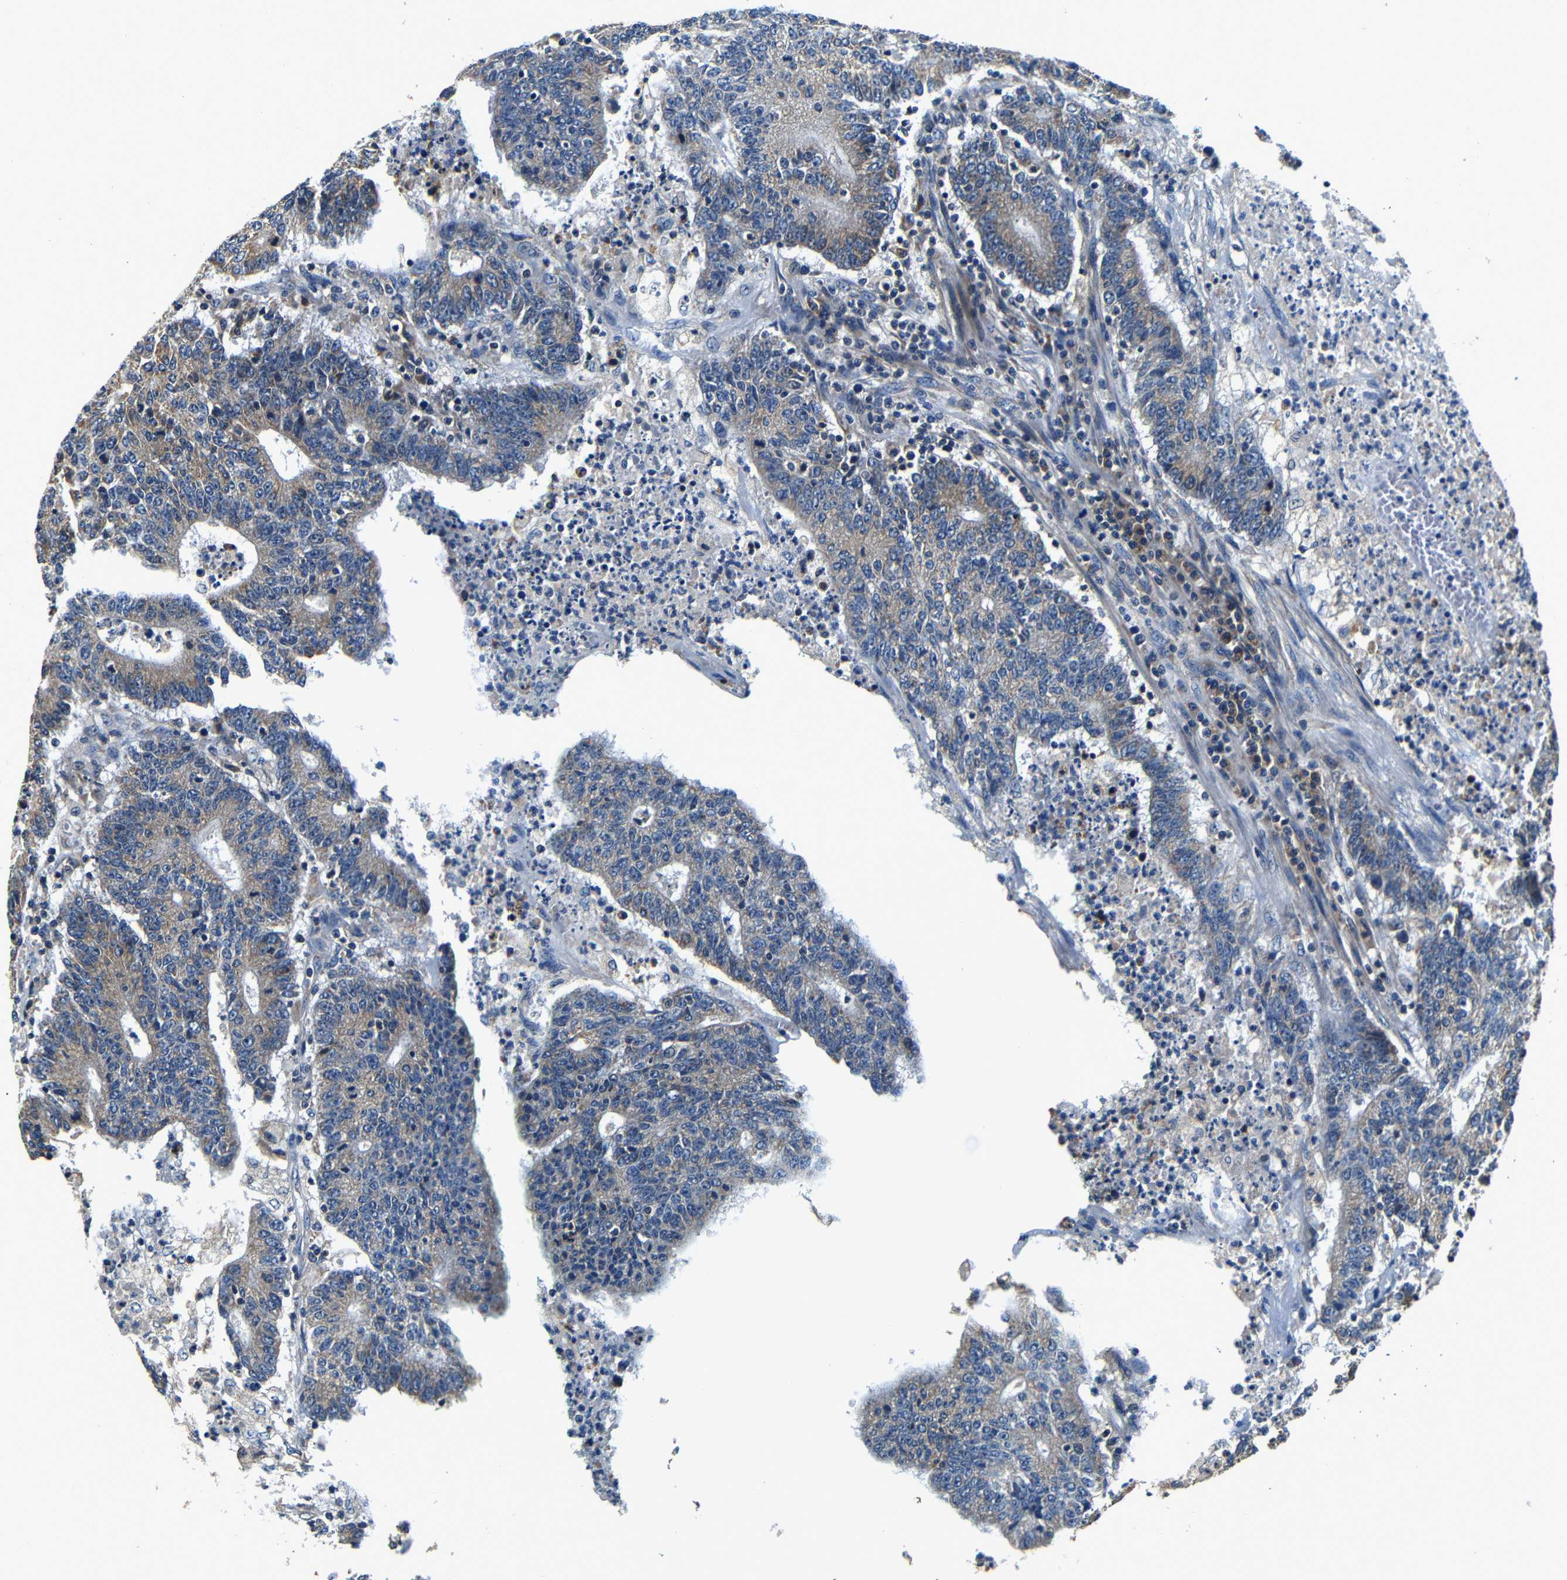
{"staining": {"intensity": "moderate", "quantity": "<25%", "location": "cytoplasmic/membranous"}, "tissue": "colorectal cancer", "cell_type": "Tumor cells", "image_type": "cancer", "snomed": [{"axis": "morphology", "description": "Normal tissue, NOS"}, {"axis": "morphology", "description": "Adenocarcinoma, NOS"}, {"axis": "topography", "description": "Colon"}], "caption": "Immunohistochemical staining of colorectal adenocarcinoma displays low levels of moderate cytoplasmic/membranous protein positivity in approximately <25% of tumor cells.", "gene": "MTX1", "patient": {"sex": "female", "age": 75}}